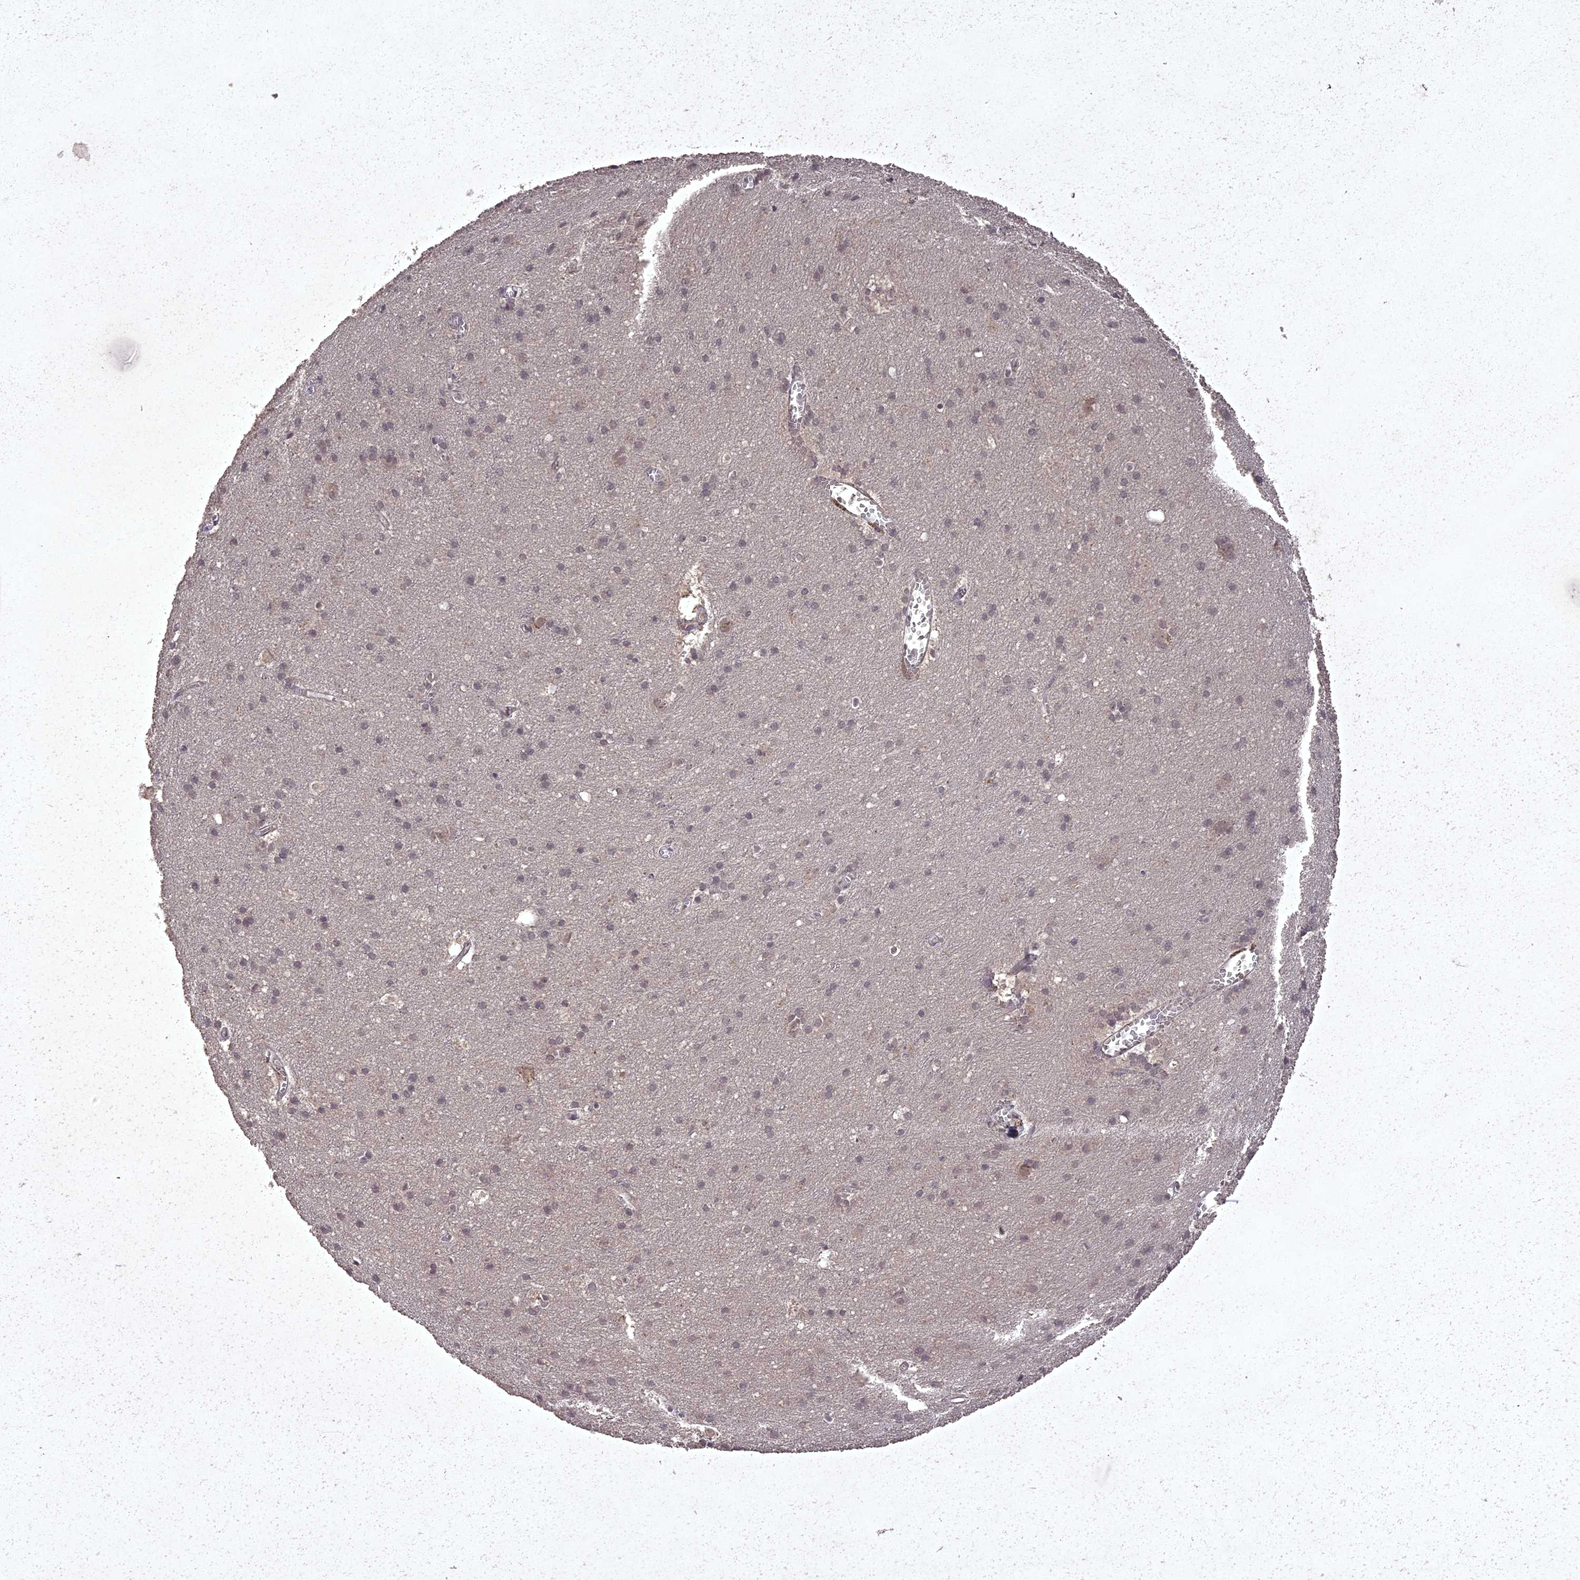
{"staining": {"intensity": "negative", "quantity": "none", "location": "none"}, "tissue": "cerebral cortex", "cell_type": "Endothelial cells", "image_type": "normal", "snomed": [{"axis": "morphology", "description": "Normal tissue, NOS"}, {"axis": "topography", "description": "Cerebral cortex"}], "caption": "This is an immunohistochemistry histopathology image of unremarkable human cerebral cortex. There is no staining in endothelial cells.", "gene": "ING5", "patient": {"sex": "male", "age": 54}}